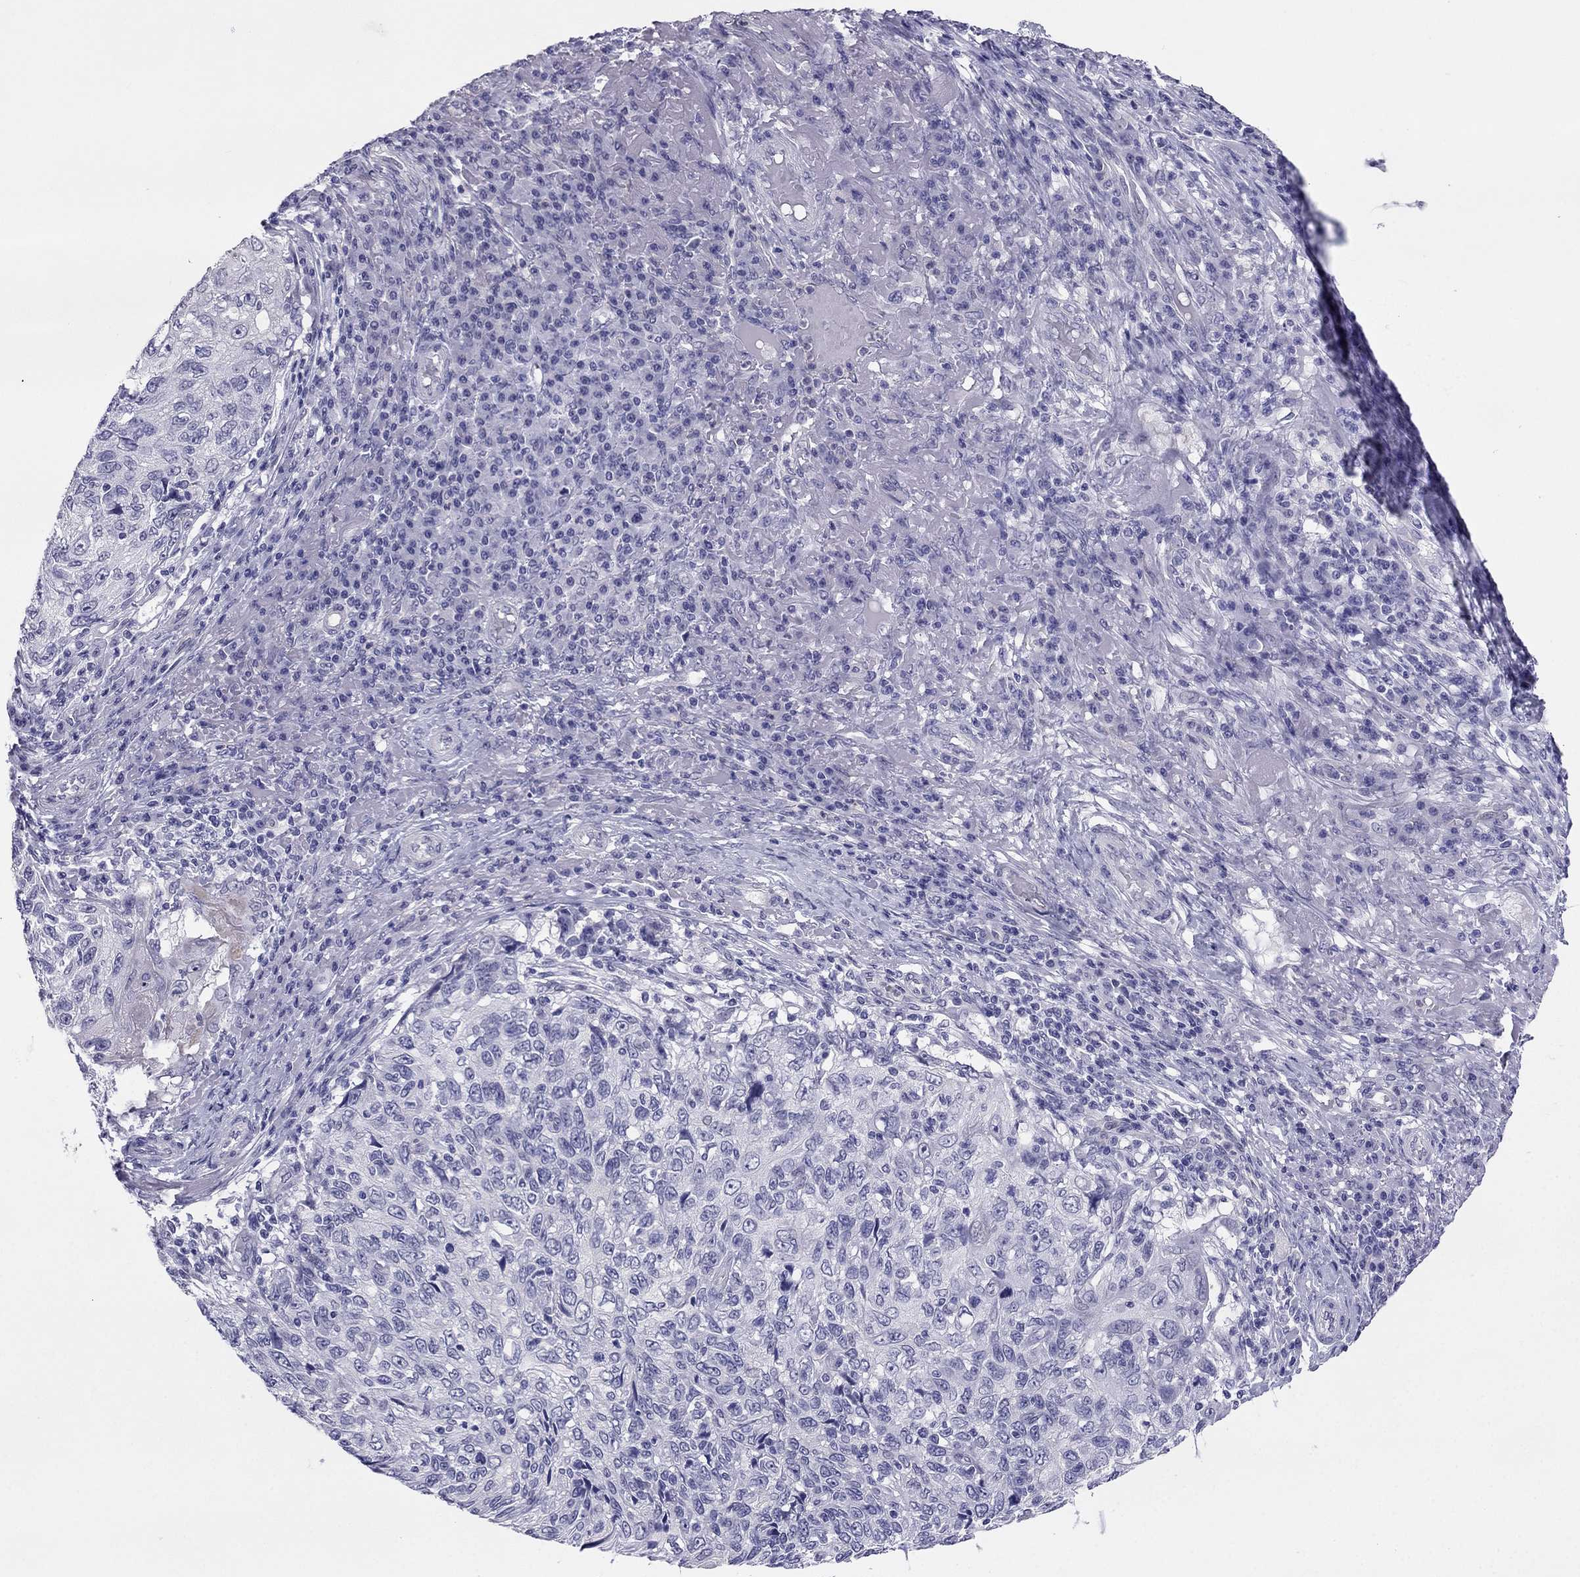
{"staining": {"intensity": "negative", "quantity": "none", "location": "none"}, "tissue": "skin cancer", "cell_type": "Tumor cells", "image_type": "cancer", "snomed": [{"axis": "morphology", "description": "Squamous cell carcinoma, NOS"}, {"axis": "topography", "description": "Skin"}], "caption": "Skin cancer (squamous cell carcinoma) stained for a protein using immunohistochemistry (IHC) shows no positivity tumor cells.", "gene": "CROCC2", "patient": {"sex": "male", "age": 92}}